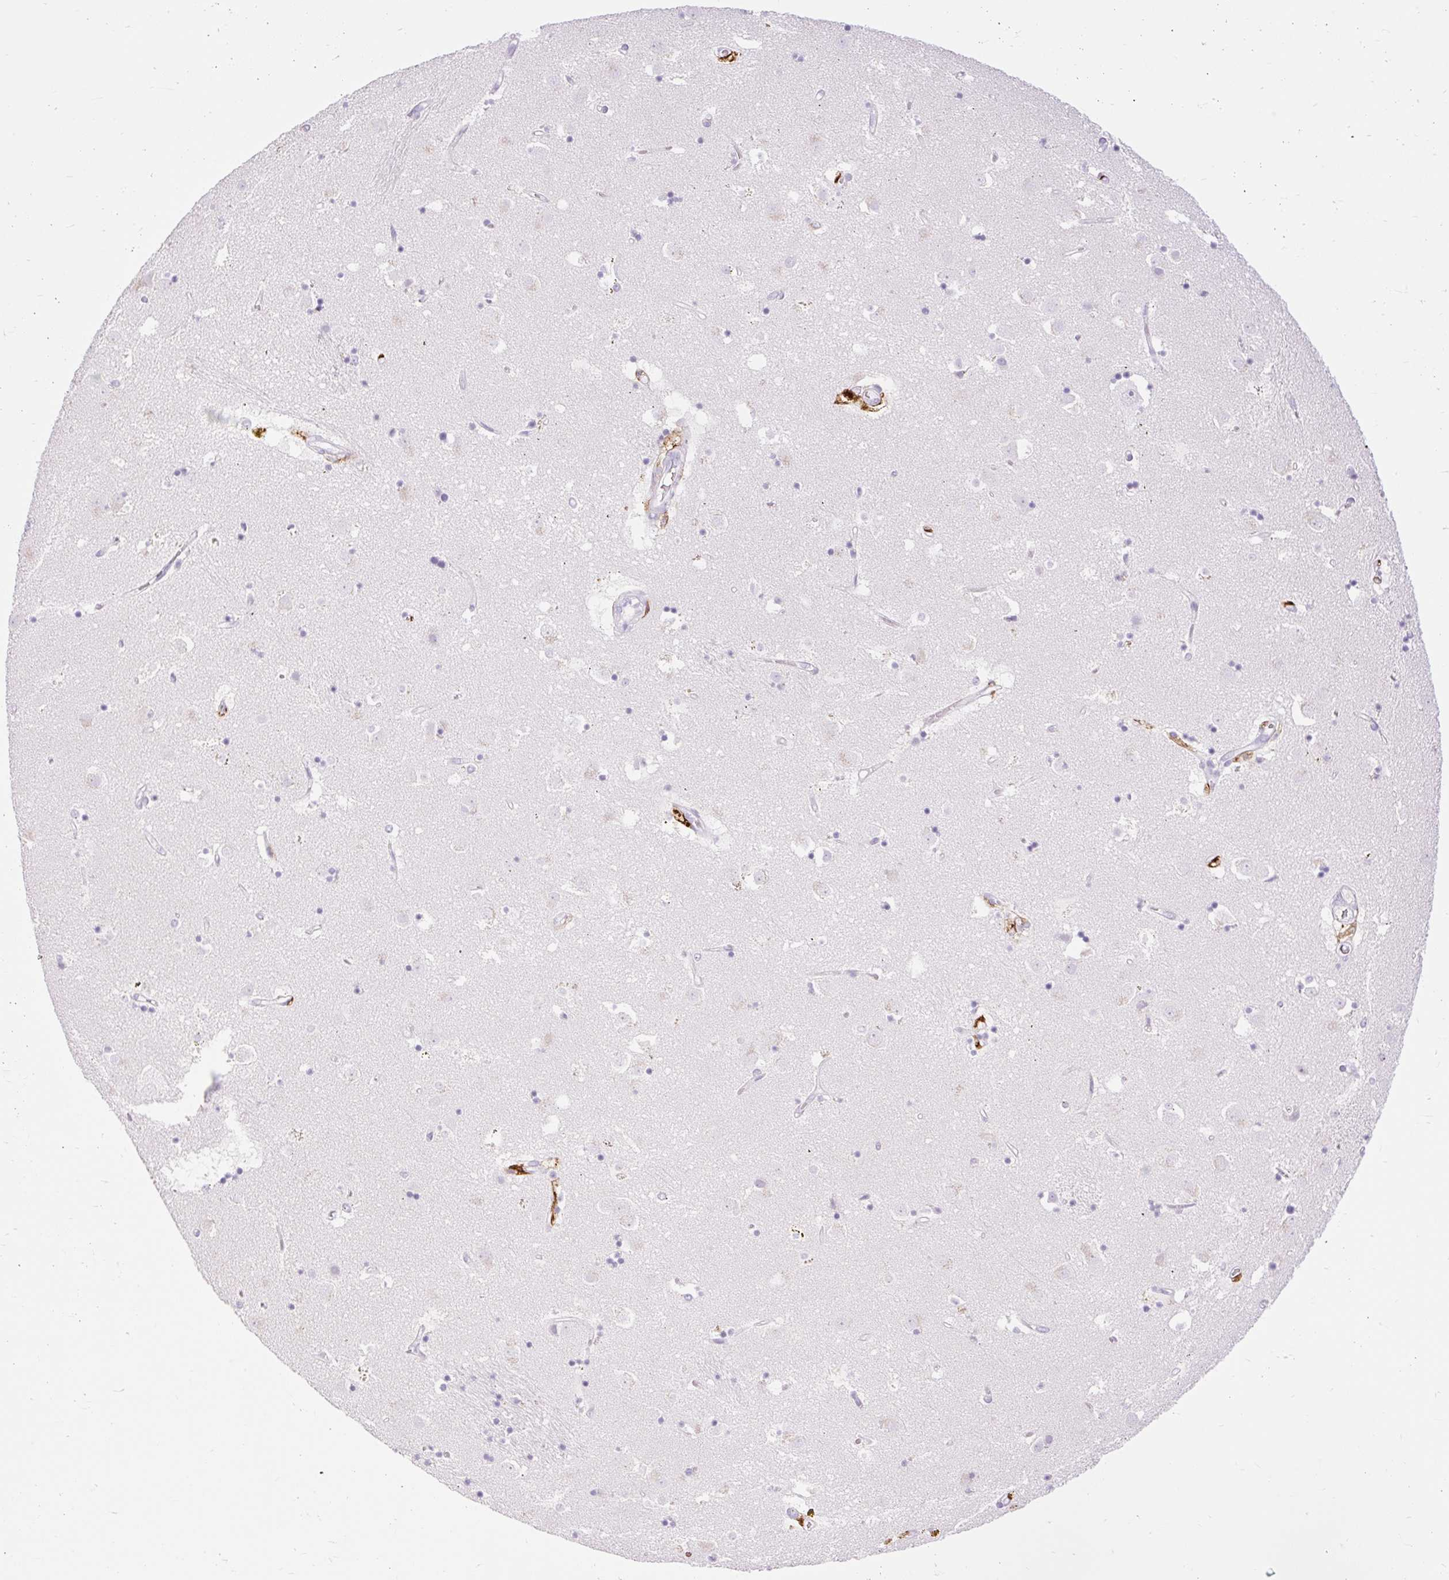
{"staining": {"intensity": "negative", "quantity": "none", "location": "none"}, "tissue": "caudate", "cell_type": "Glial cells", "image_type": "normal", "snomed": [{"axis": "morphology", "description": "Normal tissue, NOS"}, {"axis": "topography", "description": "Lateral ventricle wall"}], "caption": "A high-resolution histopathology image shows immunohistochemistry staining of unremarkable caudate, which demonstrates no significant positivity in glial cells.", "gene": "SIGLEC1", "patient": {"sex": "male", "age": 58}}